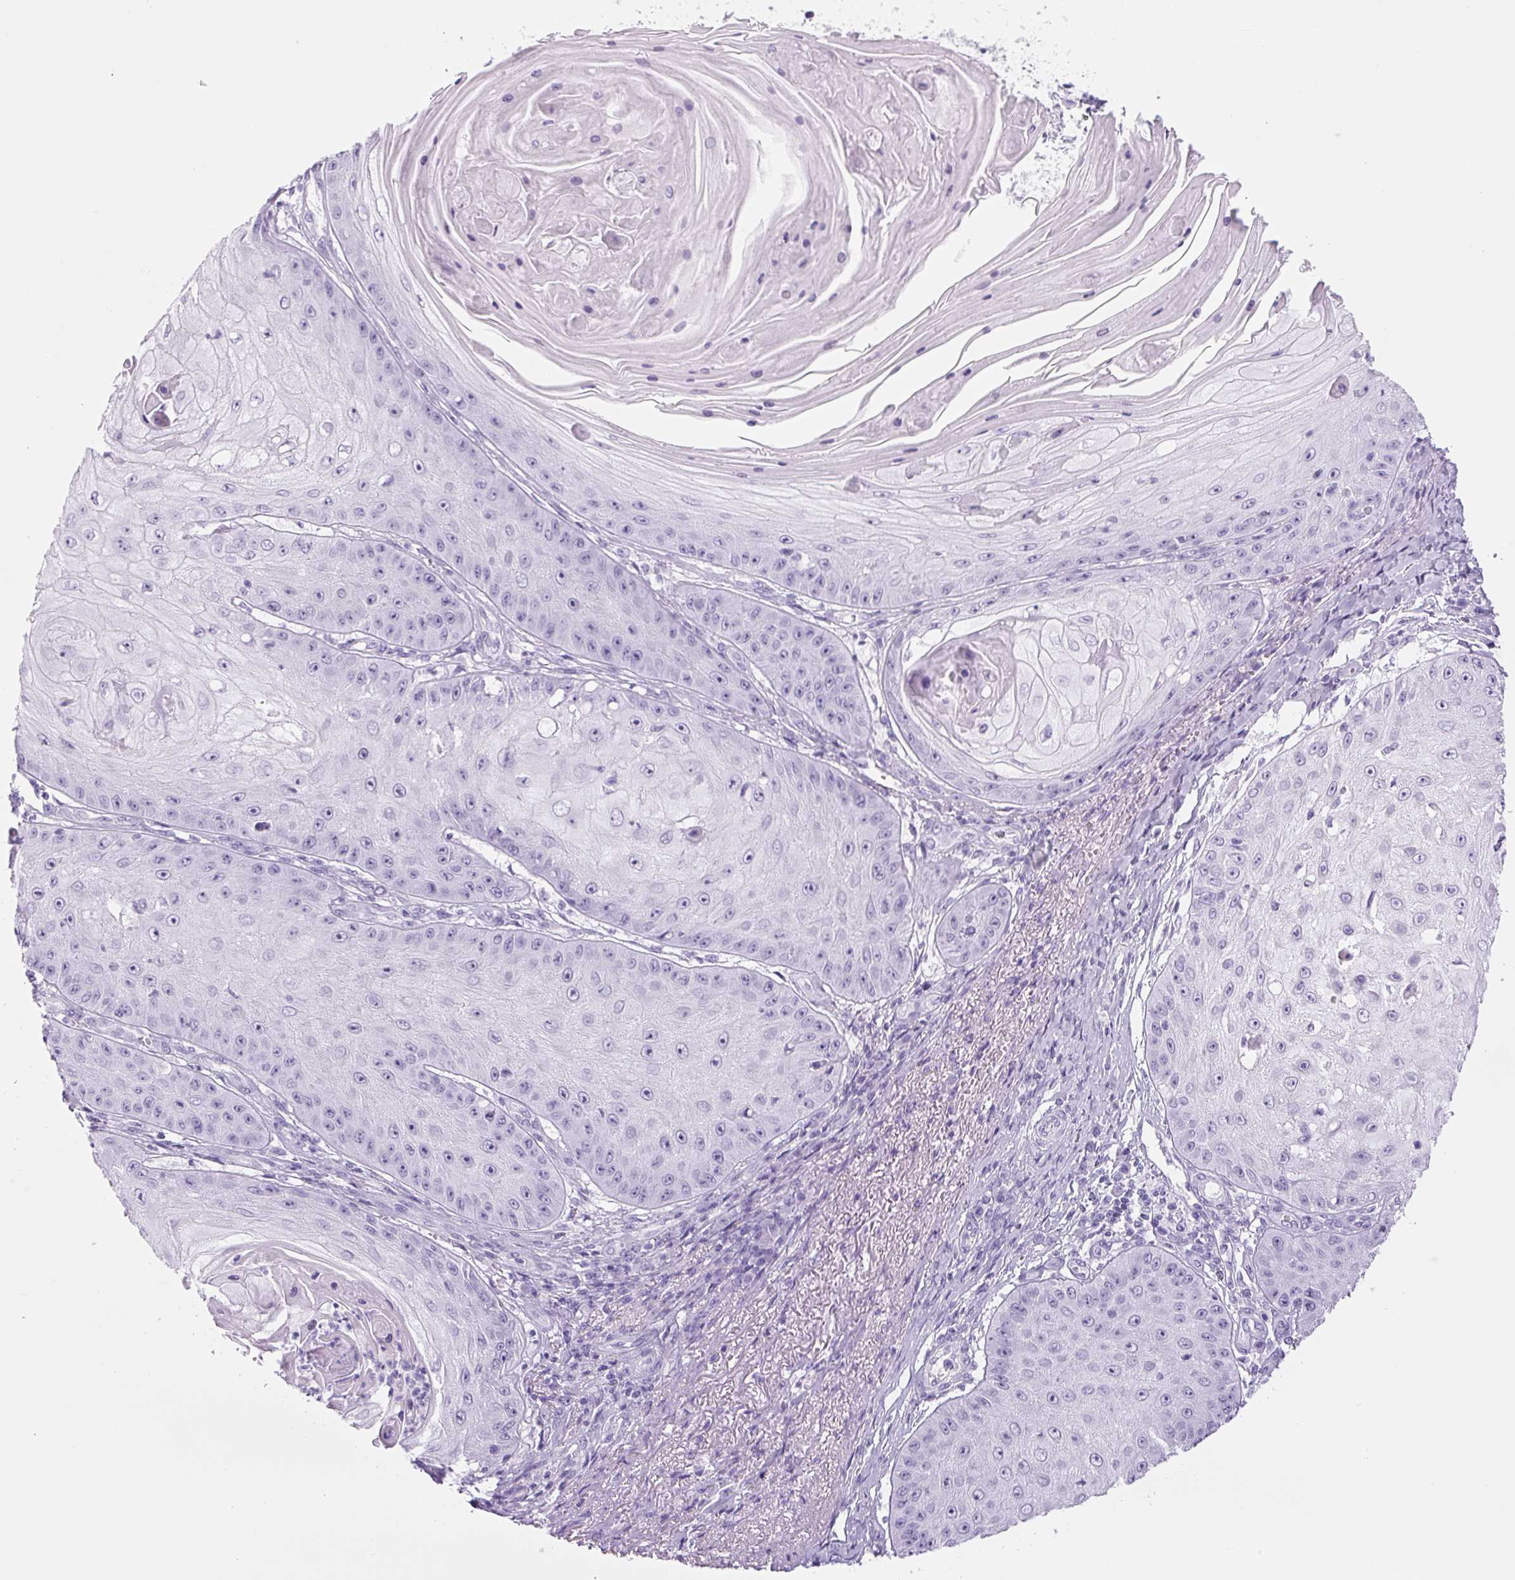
{"staining": {"intensity": "negative", "quantity": "none", "location": "none"}, "tissue": "skin cancer", "cell_type": "Tumor cells", "image_type": "cancer", "snomed": [{"axis": "morphology", "description": "Squamous cell carcinoma, NOS"}, {"axis": "topography", "description": "Skin"}], "caption": "Human skin cancer stained for a protein using IHC shows no positivity in tumor cells.", "gene": "YIF1B", "patient": {"sex": "male", "age": 70}}